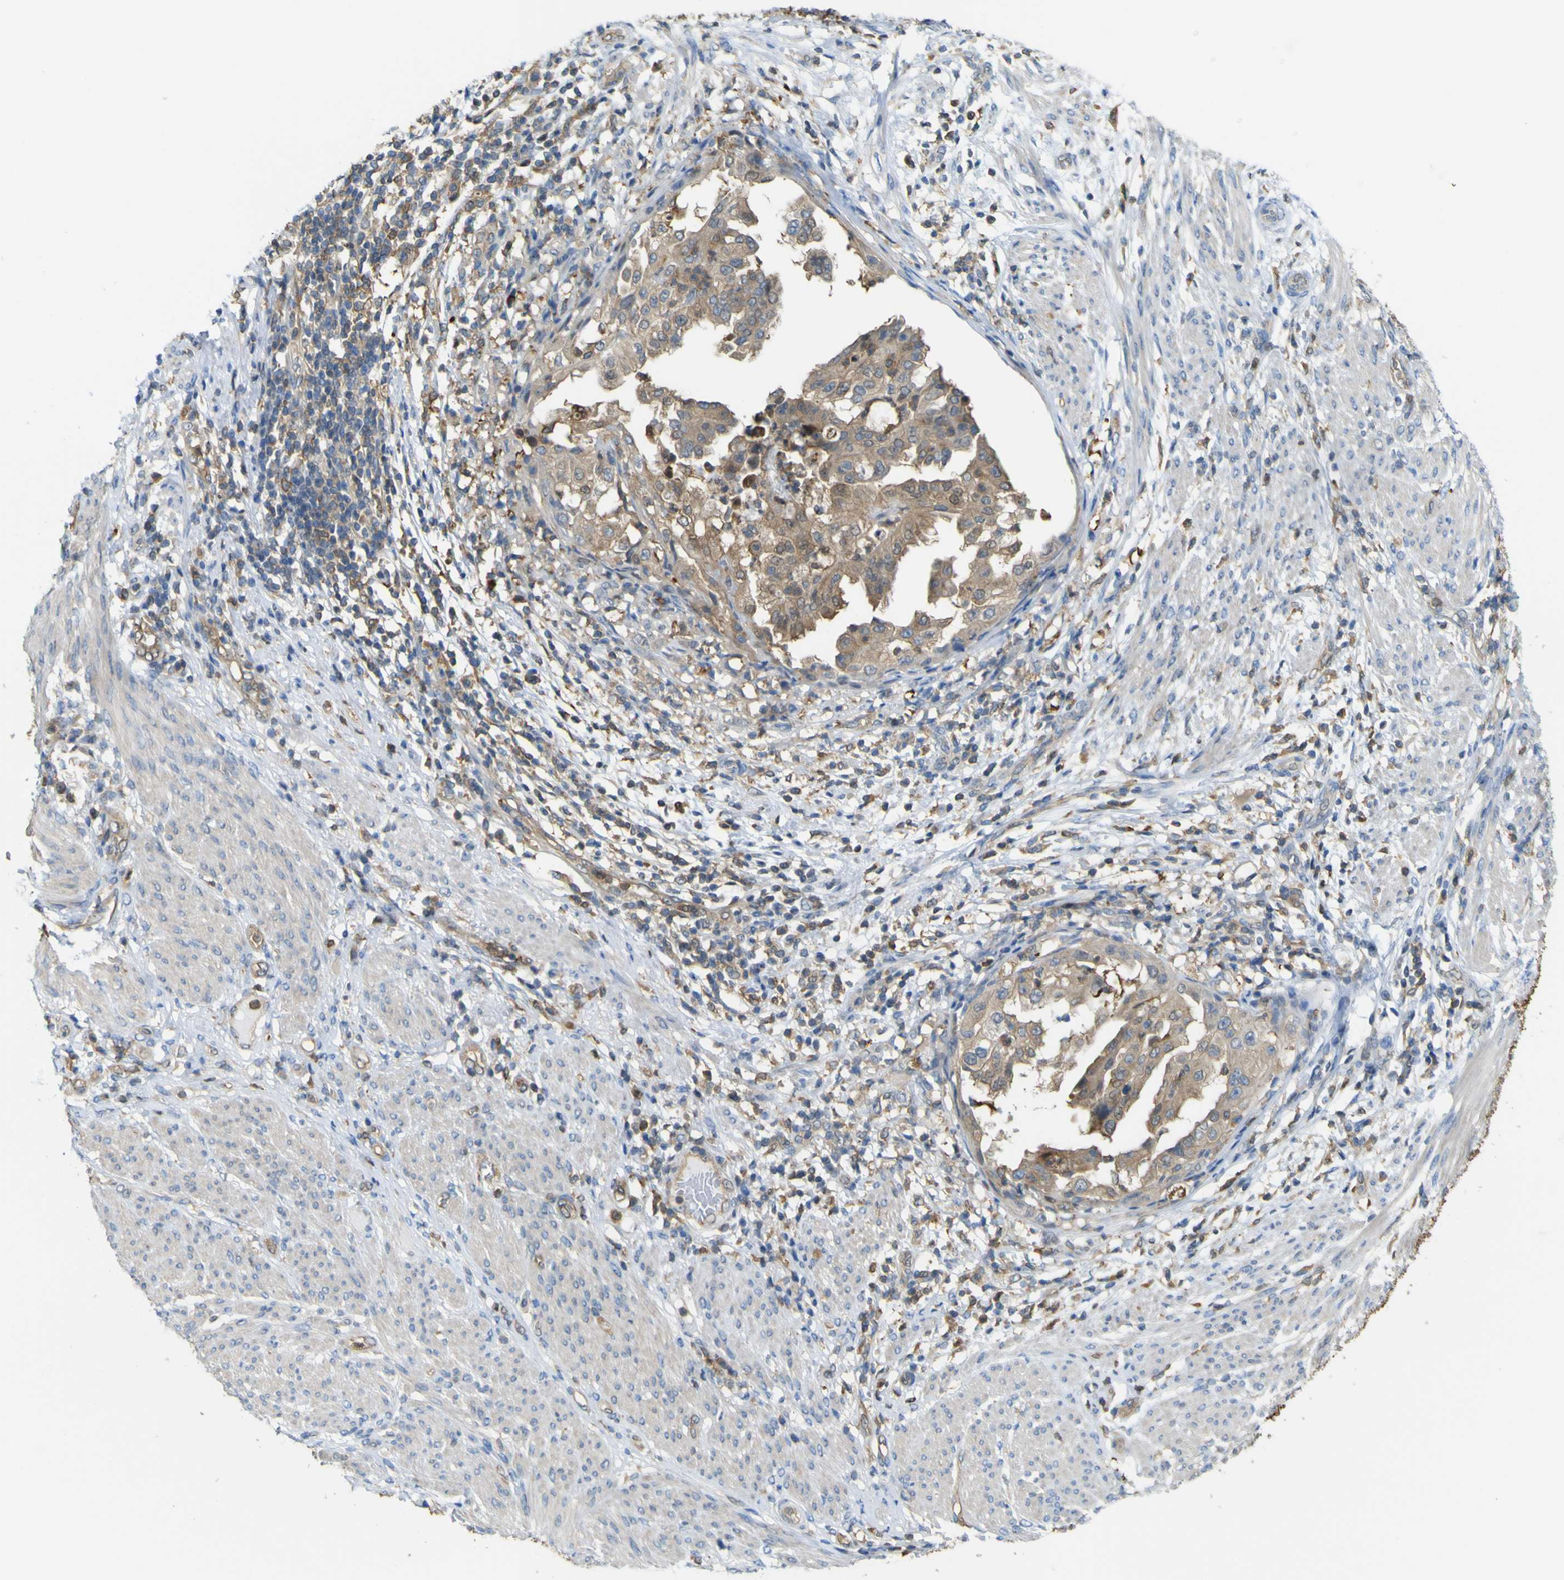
{"staining": {"intensity": "moderate", "quantity": ">75%", "location": "cytoplasmic/membranous"}, "tissue": "endometrial cancer", "cell_type": "Tumor cells", "image_type": "cancer", "snomed": [{"axis": "morphology", "description": "Adenocarcinoma, NOS"}, {"axis": "topography", "description": "Endometrium"}], "caption": "The immunohistochemical stain highlights moderate cytoplasmic/membranous staining in tumor cells of endometrial adenocarcinoma tissue.", "gene": "ABHD3", "patient": {"sex": "female", "age": 85}}